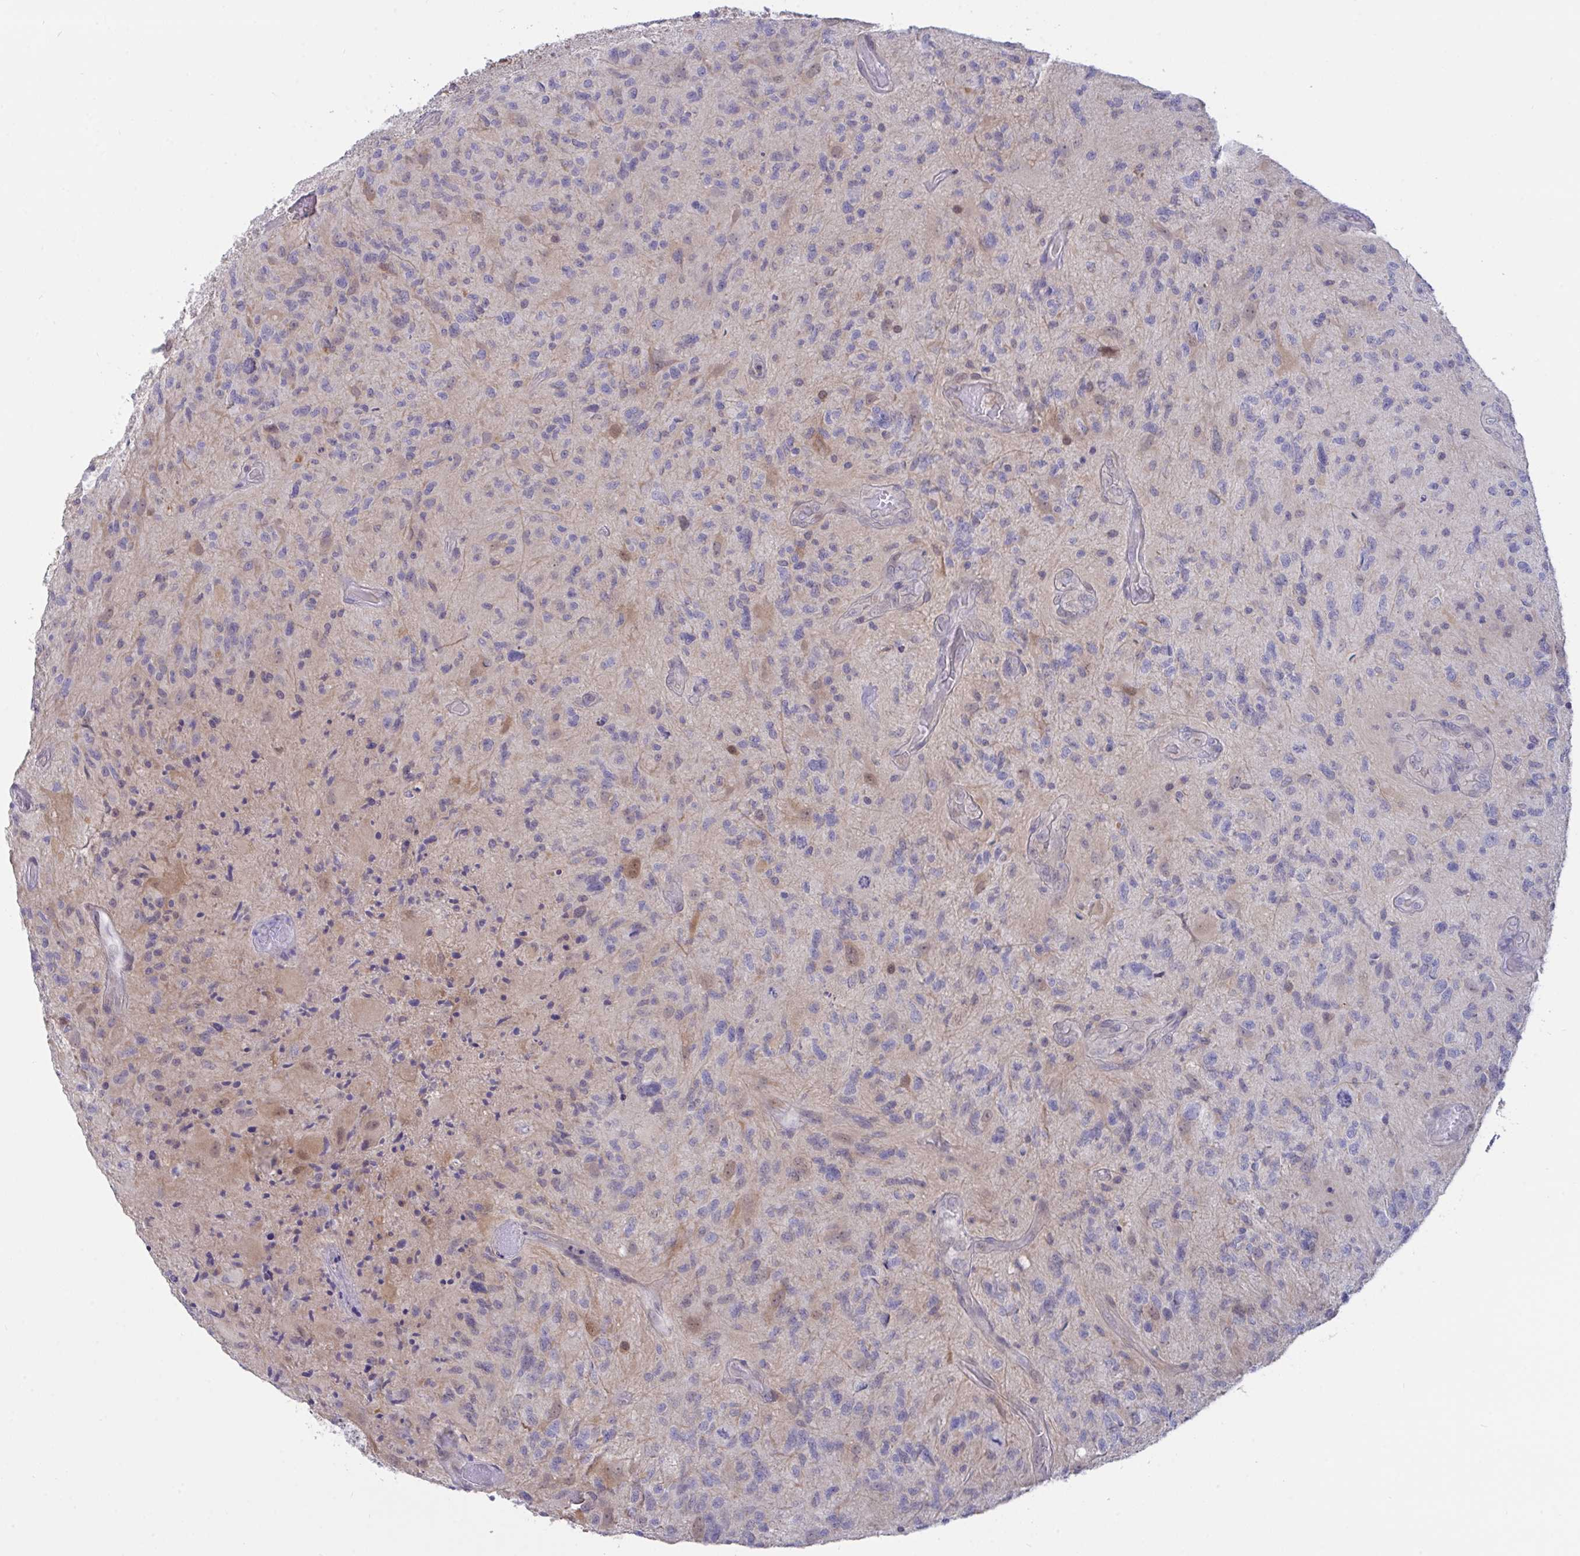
{"staining": {"intensity": "negative", "quantity": "none", "location": "none"}, "tissue": "glioma", "cell_type": "Tumor cells", "image_type": "cancer", "snomed": [{"axis": "morphology", "description": "Glioma, malignant, High grade"}, {"axis": "topography", "description": "Brain"}], "caption": "The image exhibits no significant expression in tumor cells of malignant high-grade glioma.", "gene": "L3HYPDH", "patient": {"sex": "male", "age": 67}}